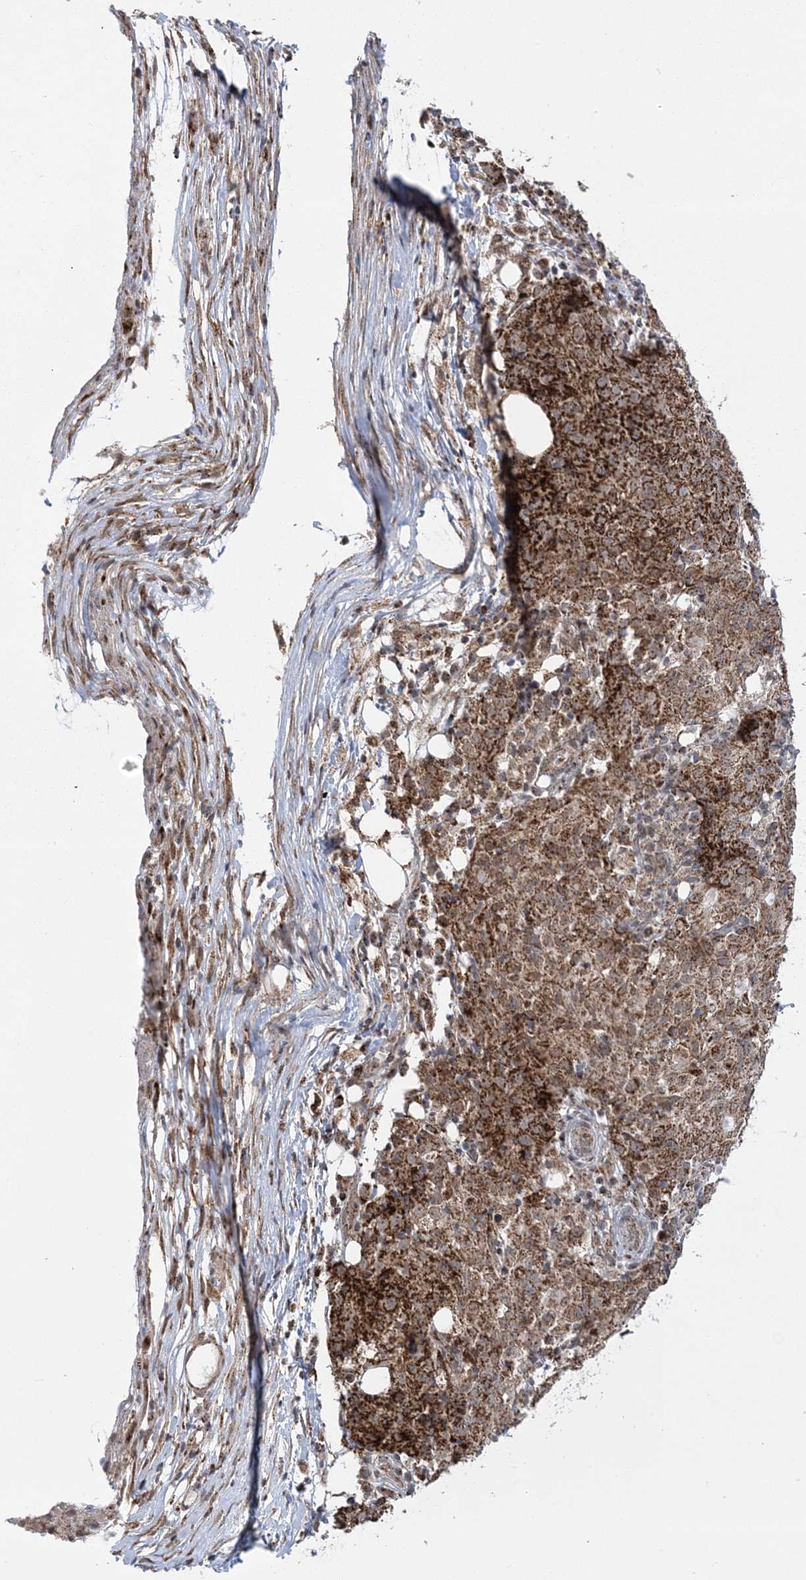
{"staining": {"intensity": "strong", "quantity": ">75%", "location": "cytoplasmic/membranous"}, "tissue": "ovarian cancer", "cell_type": "Tumor cells", "image_type": "cancer", "snomed": [{"axis": "morphology", "description": "Carcinoma, endometroid"}, {"axis": "topography", "description": "Ovary"}], "caption": "An image of ovarian endometroid carcinoma stained for a protein demonstrates strong cytoplasmic/membranous brown staining in tumor cells.", "gene": "GRSF1", "patient": {"sex": "female", "age": 42}}